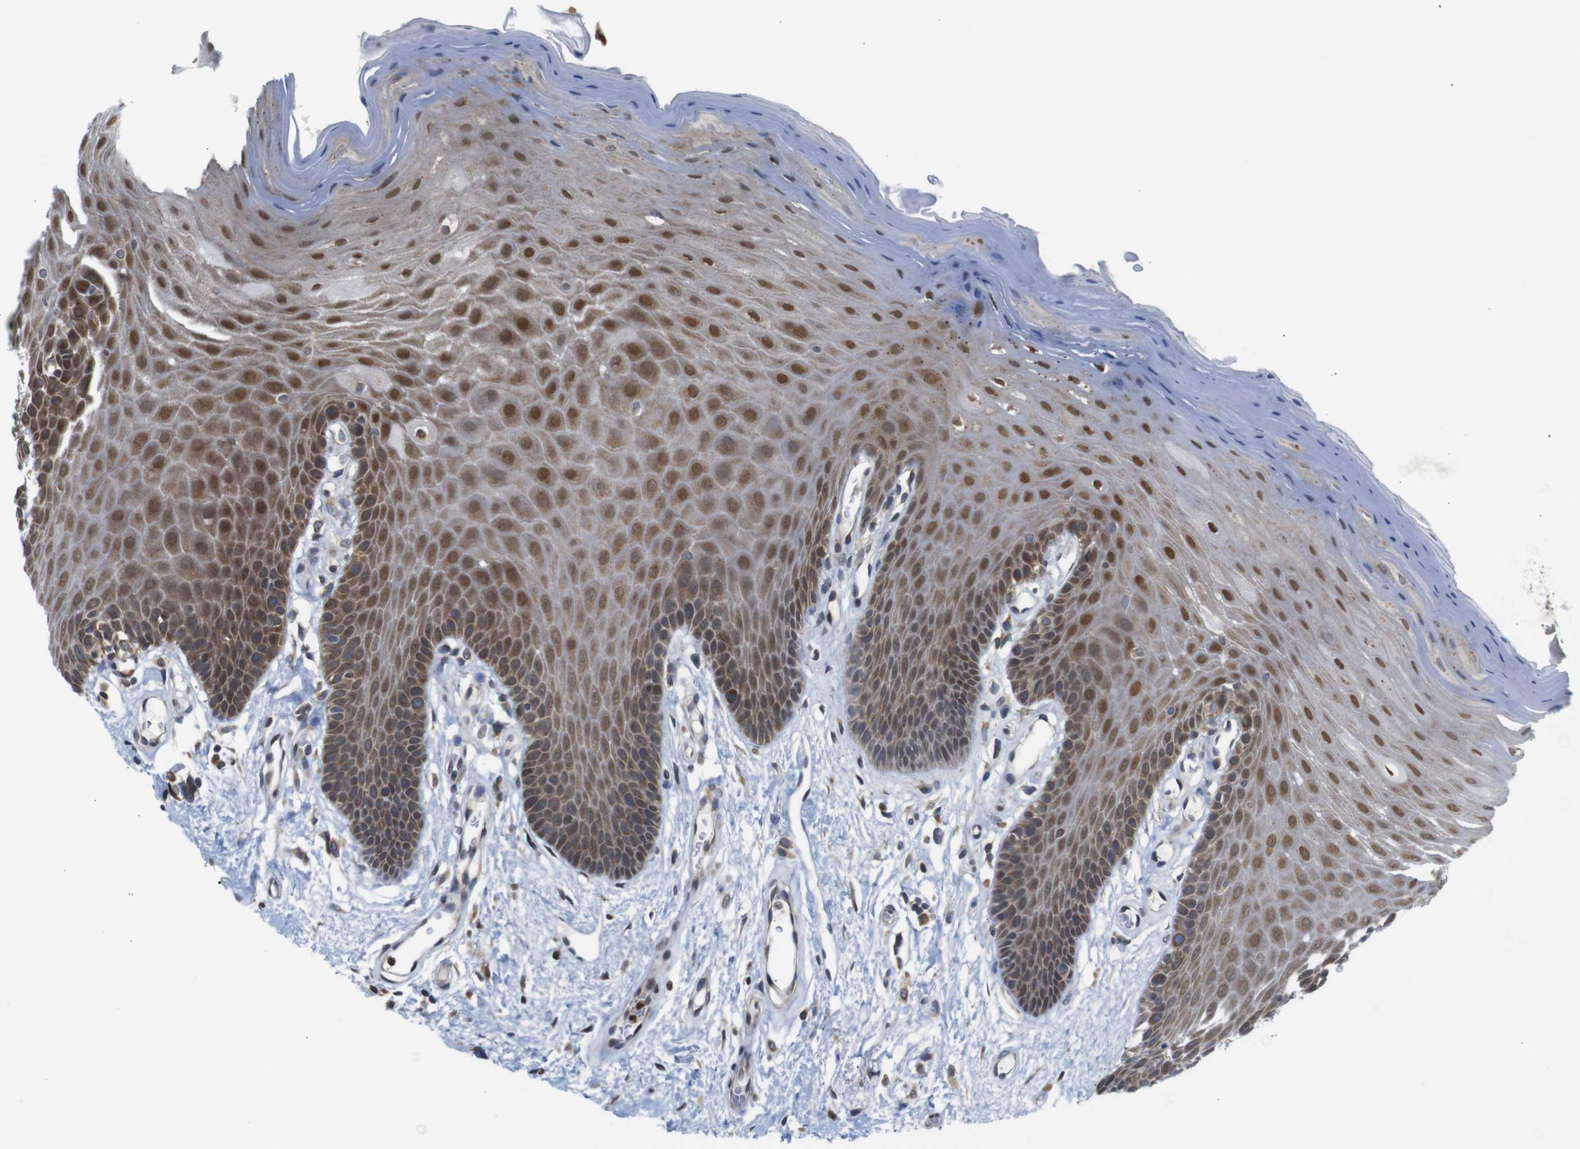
{"staining": {"intensity": "moderate", "quantity": ">75%", "location": "cytoplasmic/membranous,nuclear"}, "tissue": "oral mucosa", "cell_type": "Squamous epithelial cells", "image_type": "normal", "snomed": [{"axis": "morphology", "description": "Normal tissue, NOS"}, {"axis": "morphology", "description": "Squamous cell carcinoma, NOS"}, {"axis": "topography", "description": "Skeletal muscle"}, {"axis": "topography", "description": "Adipose tissue"}, {"axis": "topography", "description": "Vascular tissue"}, {"axis": "topography", "description": "Oral tissue"}, {"axis": "topography", "description": "Peripheral nerve tissue"}, {"axis": "topography", "description": "Head-Neck"}], "caption": "Moderate cytoplasmic/membranous,nuclear staining for a protein is appreciated in about >75% of squamous epithelial cells of normal oral mucosa using immunohistochemistry.", "gene": "PTPN1", "patient": {"sex": "male", "age": 71}}